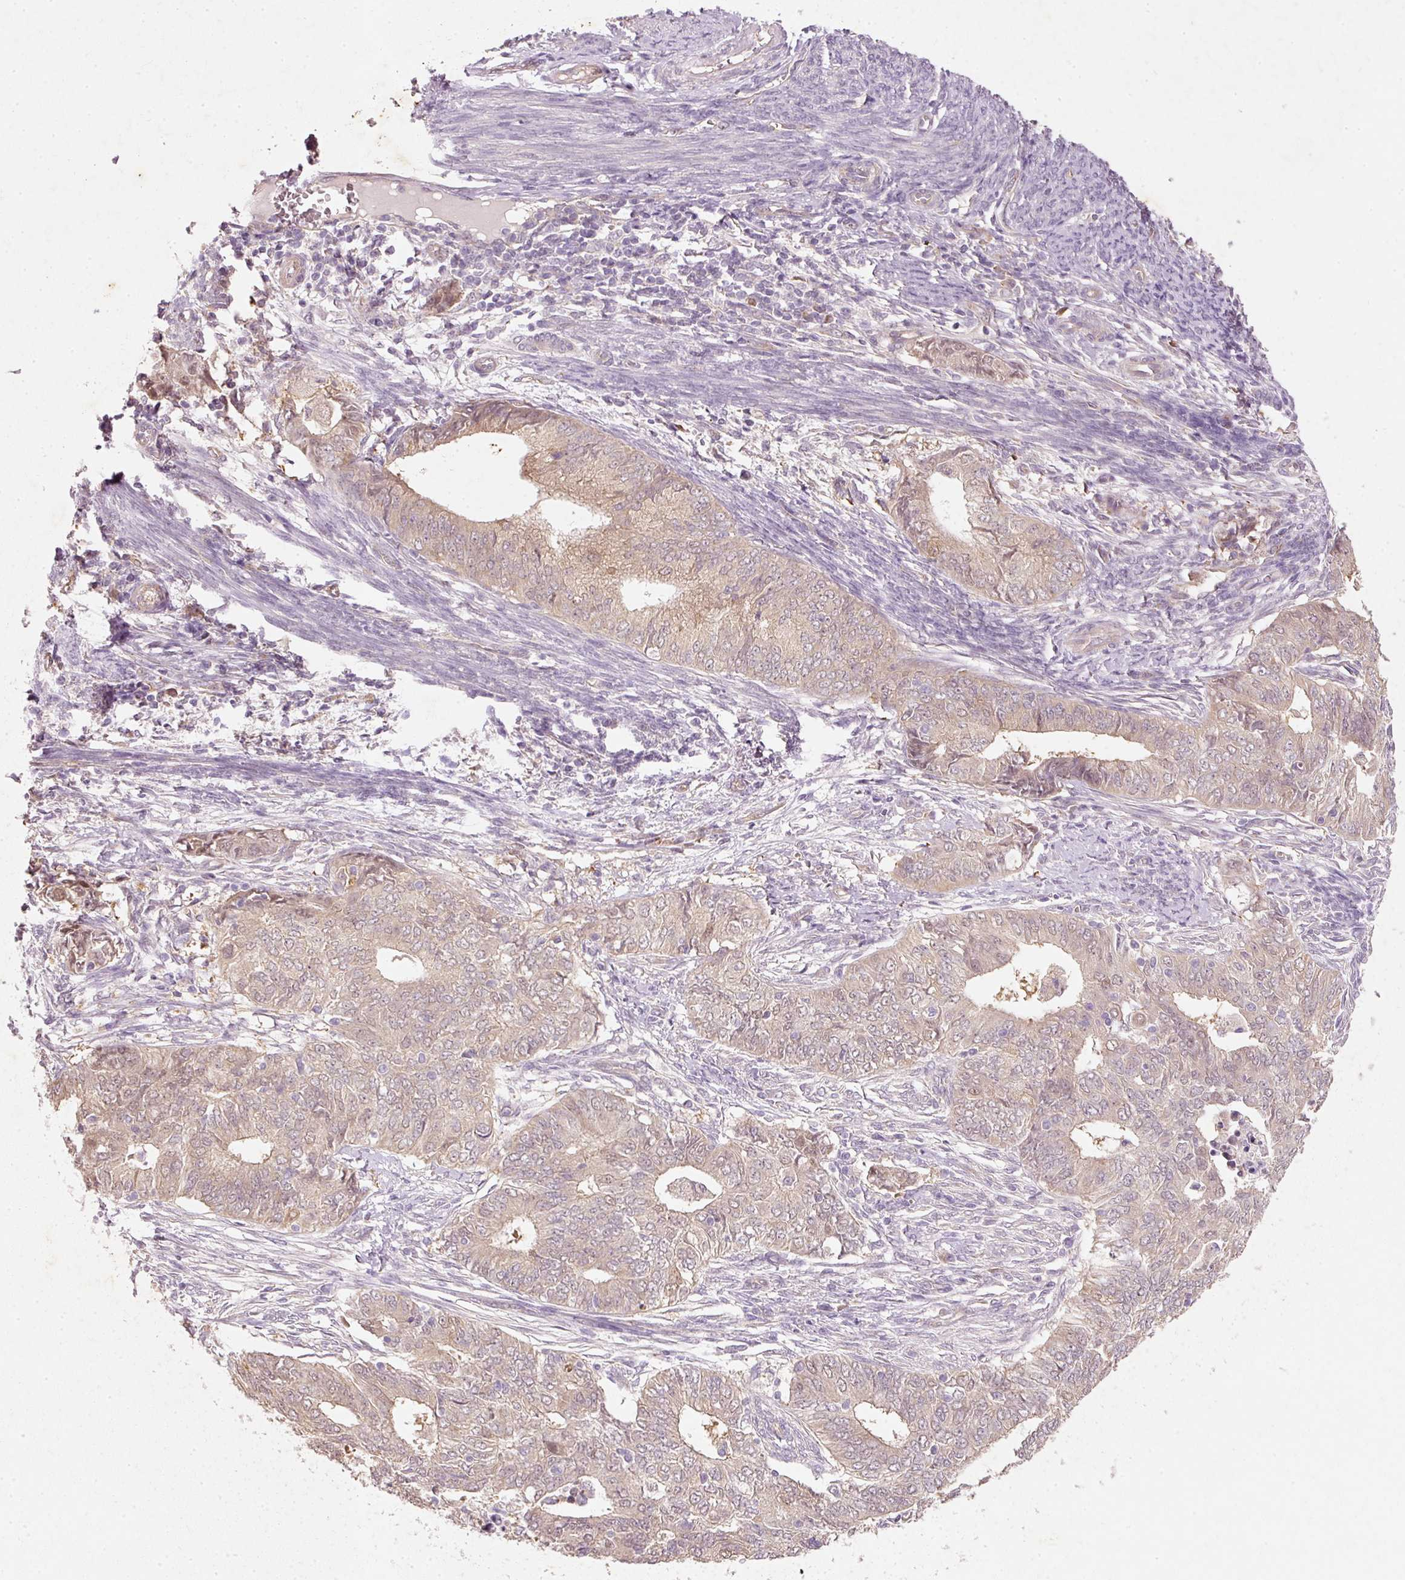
{"staining": {"intensity": "weak", "quantity": ">75%", "location": "cytoplasmic/membranous"}, "tissue": "endometrial cancer", "cell_type": "Tumor cells", "image_type": "cancer", "snomed": [{"axis": "morphology", "description": "Adenocarcinoma, NOS"}, {"axis": "topography", "description": "Endometrium"}], "caption": "A histopathology image of human endometrial adenocarcinoma stained for a protein displays weak cytoplasmic/membranous brown staining in tumor cells.", "gene": "RGL2", "patient": {"sex": "female", "age": 62}}